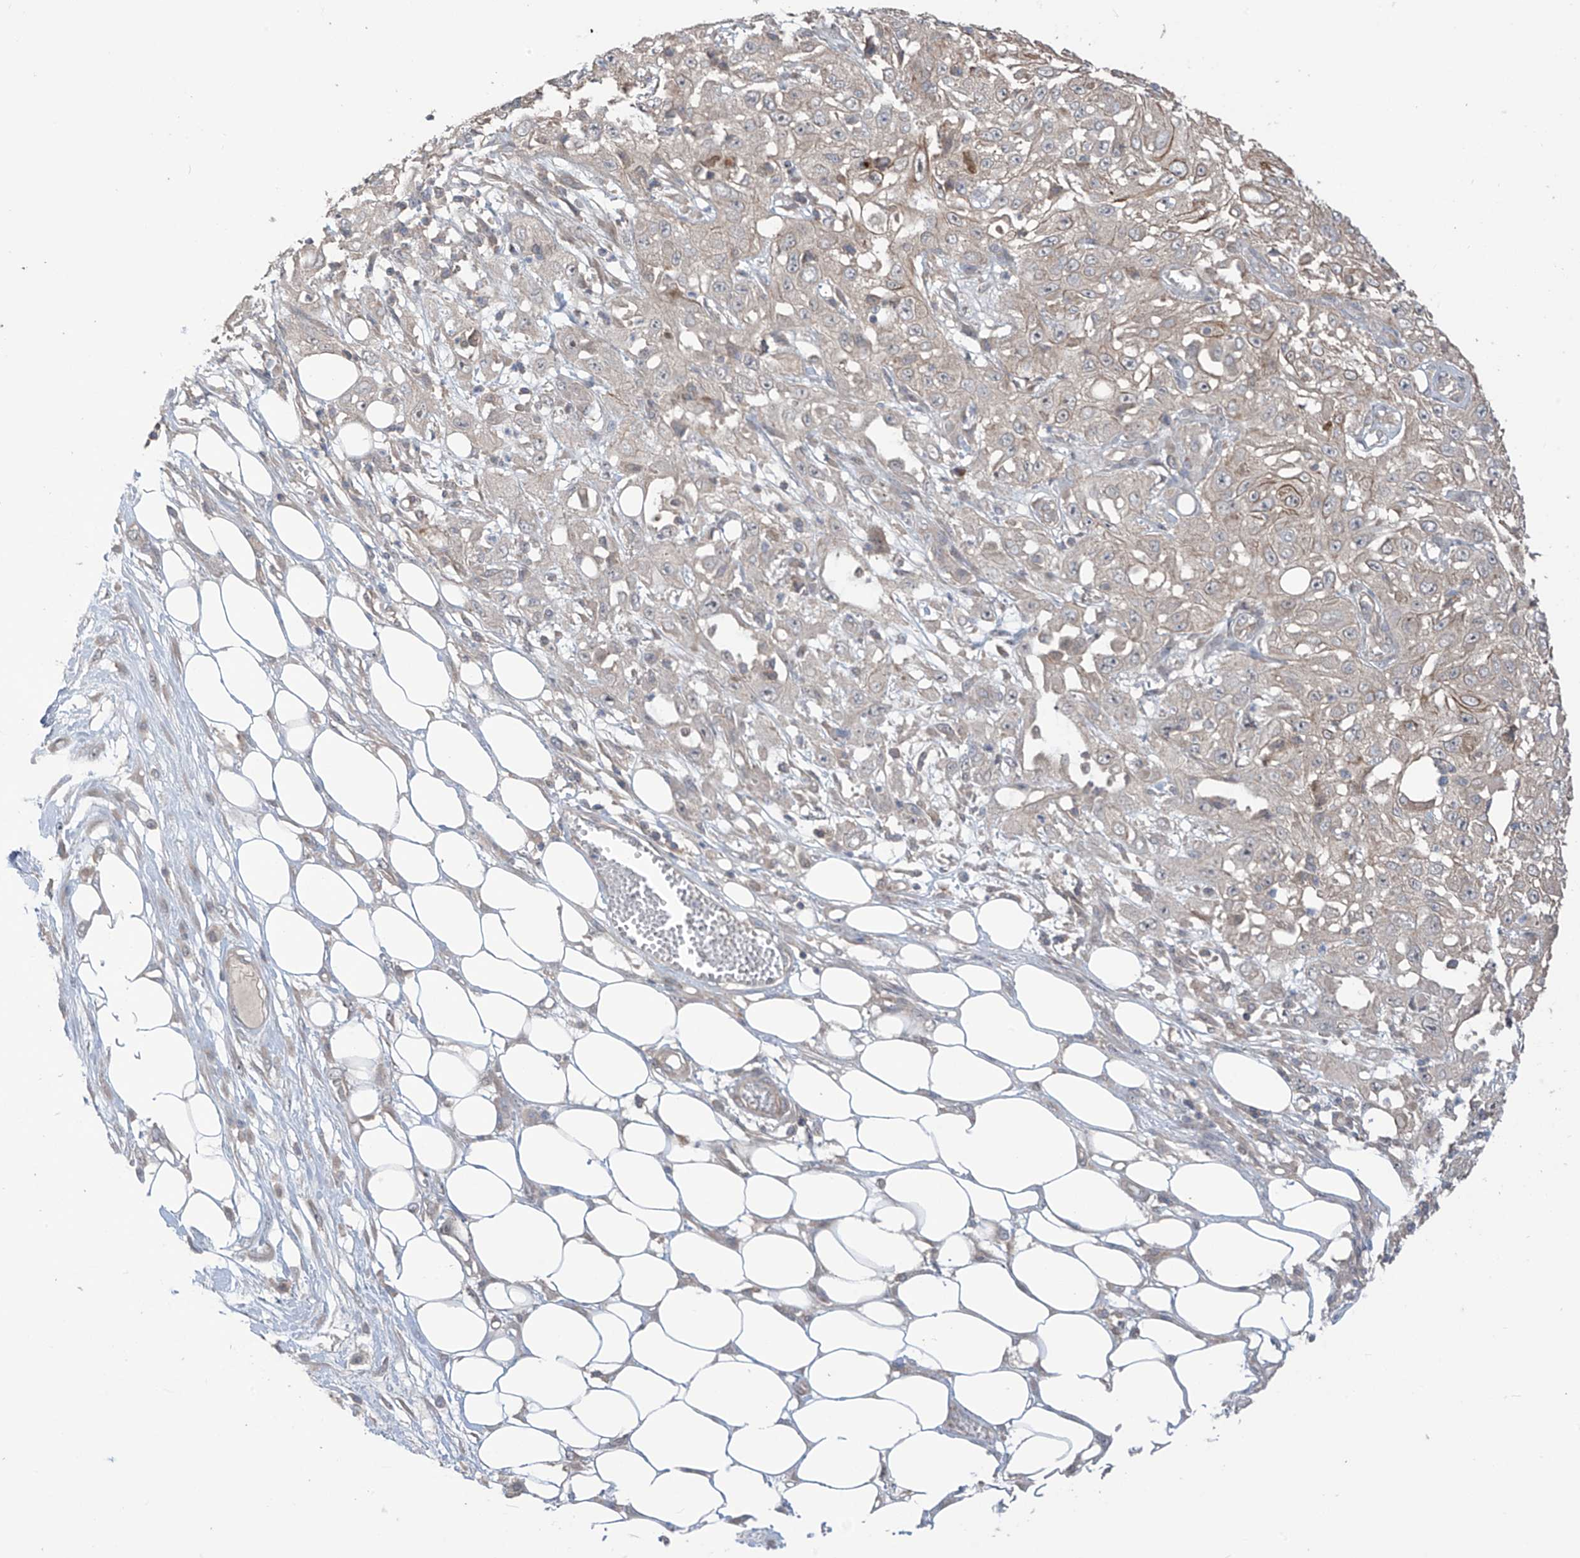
{"staining": {"intensity": "negative", "quantity": "none", "location": "none"}, "tissue": "skin cancer", "cell_type": "Tumor cells", "image_type": "cancer", "snomed": [{"axis": "morphology", "description": "Squamous cell carcinoma, NOS"}, {"axis": "morphology", "description": "Squamous cell carcinoma, metastatic, NOS"}, {"axis": "topography", "description": "Skin"}, {"axis": "topography", "description": "Lymph node"}], "caption": "Immunohistochemical staining of human skin cancer (squamous cell carcinoma) demonstrates no significant positivity in tumor cells. The staining was performed using DAB to visualize the protein expression in brown, while the nuclei were stained in blue with hematoxylin (Magnification: 20x).", "gene": "LRRC74A", "patient": {"sex": "male", "age": 75}}